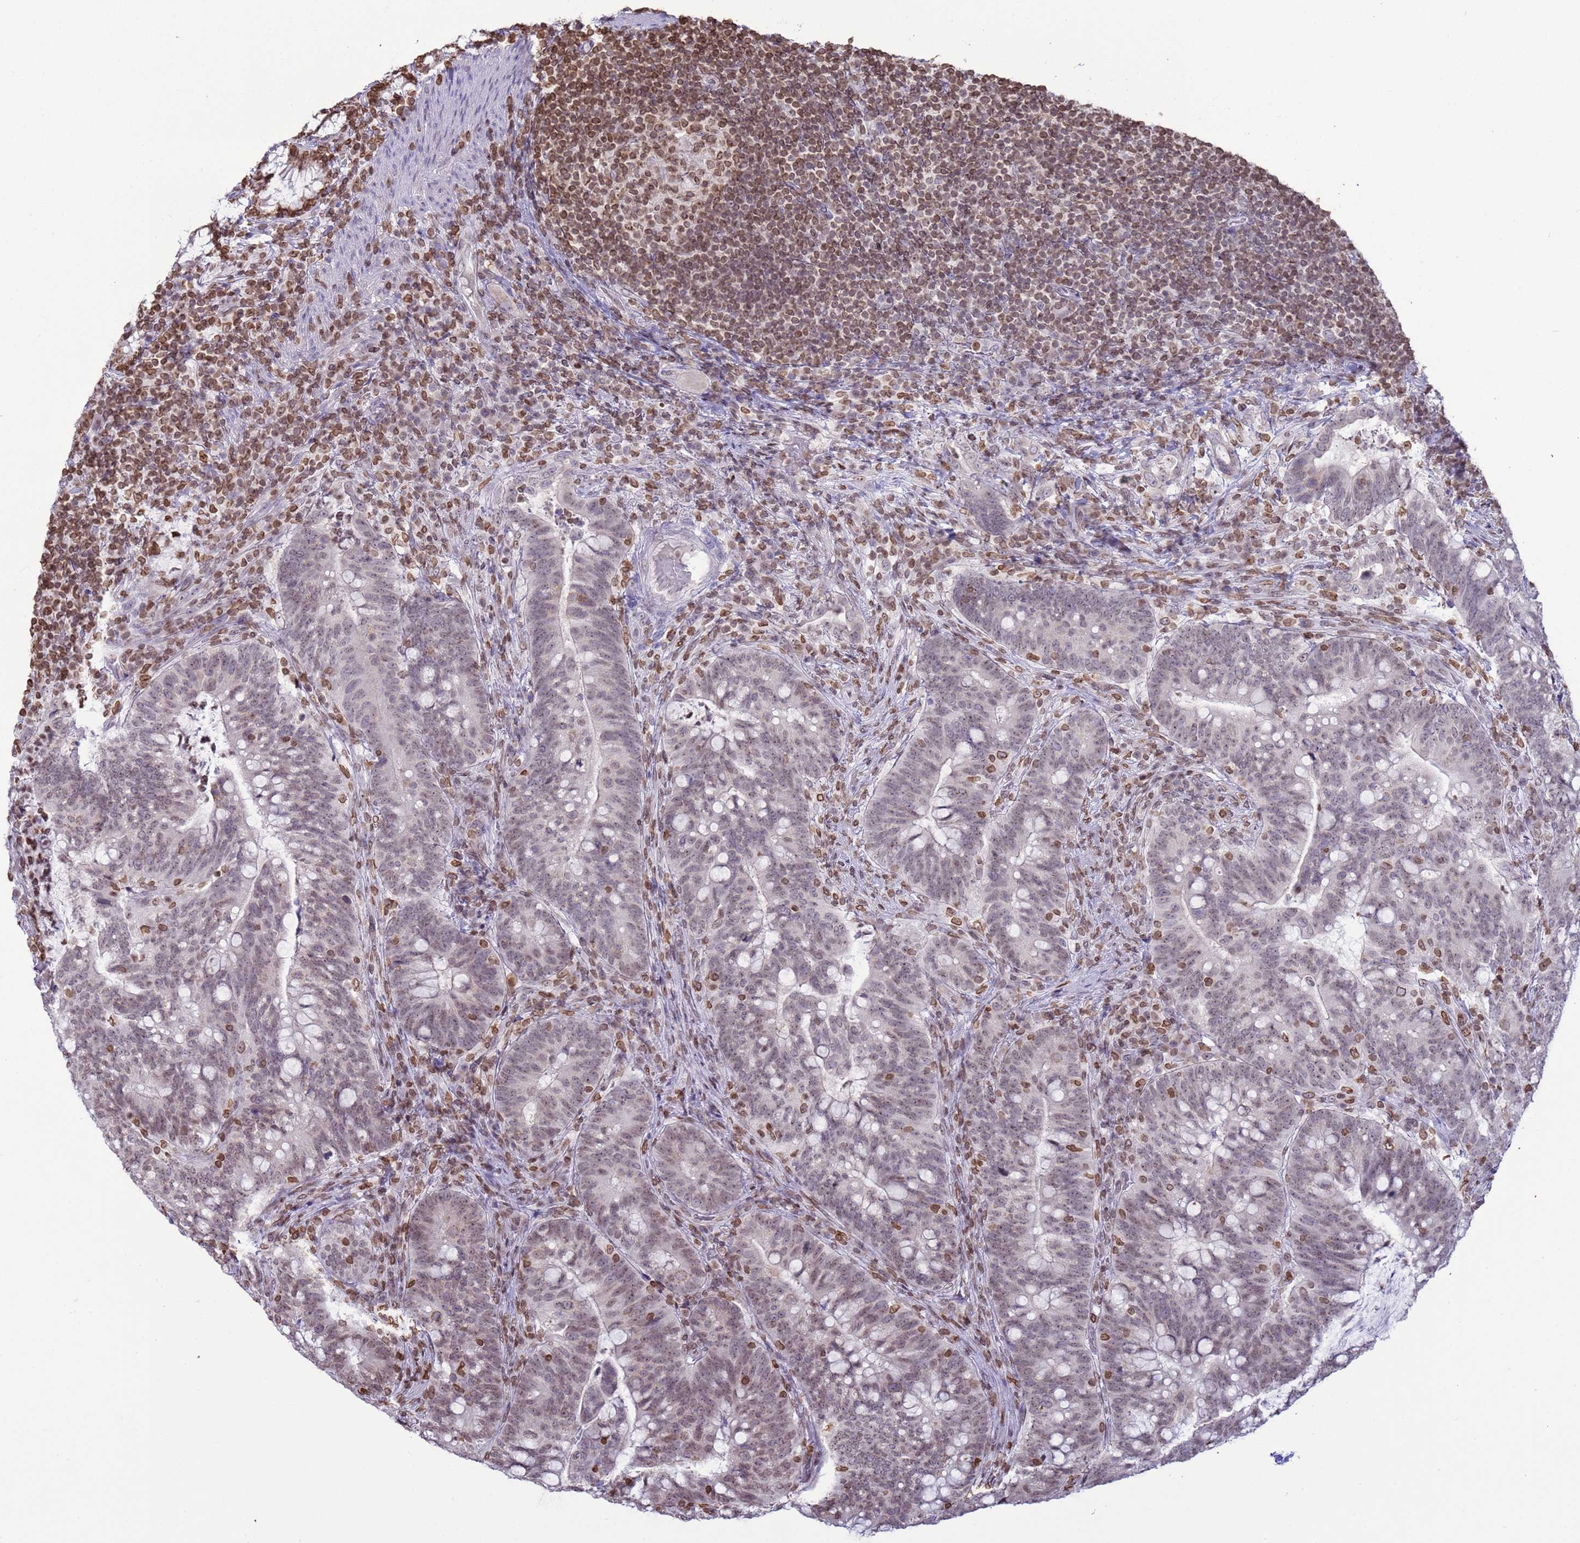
{"staining": {"intensity": "weak", "quantity": "<25%", "location": "nuclear"}, "tissue": "colorectal cancer", "cell_type": "Tumor cells", "image_type": "cancer", "snomed": [{"axis": "morphology", "description": "Normal tissue, NOS"}, {"axis": "morphology", "description": "Adenocarcinoma, NOS"}, {"axis": "topography", "description": "Colon"}], "caption": "Immunohistochemistry micrograph of human colorectal cancer stained for a protein (brown), which demonstrates no positivity in tumor cells. (DAB immunohistochemistry with hematoxylin counter stain).", "gene": "DHX37", "patient": {"sex": "female", "age": 66}}